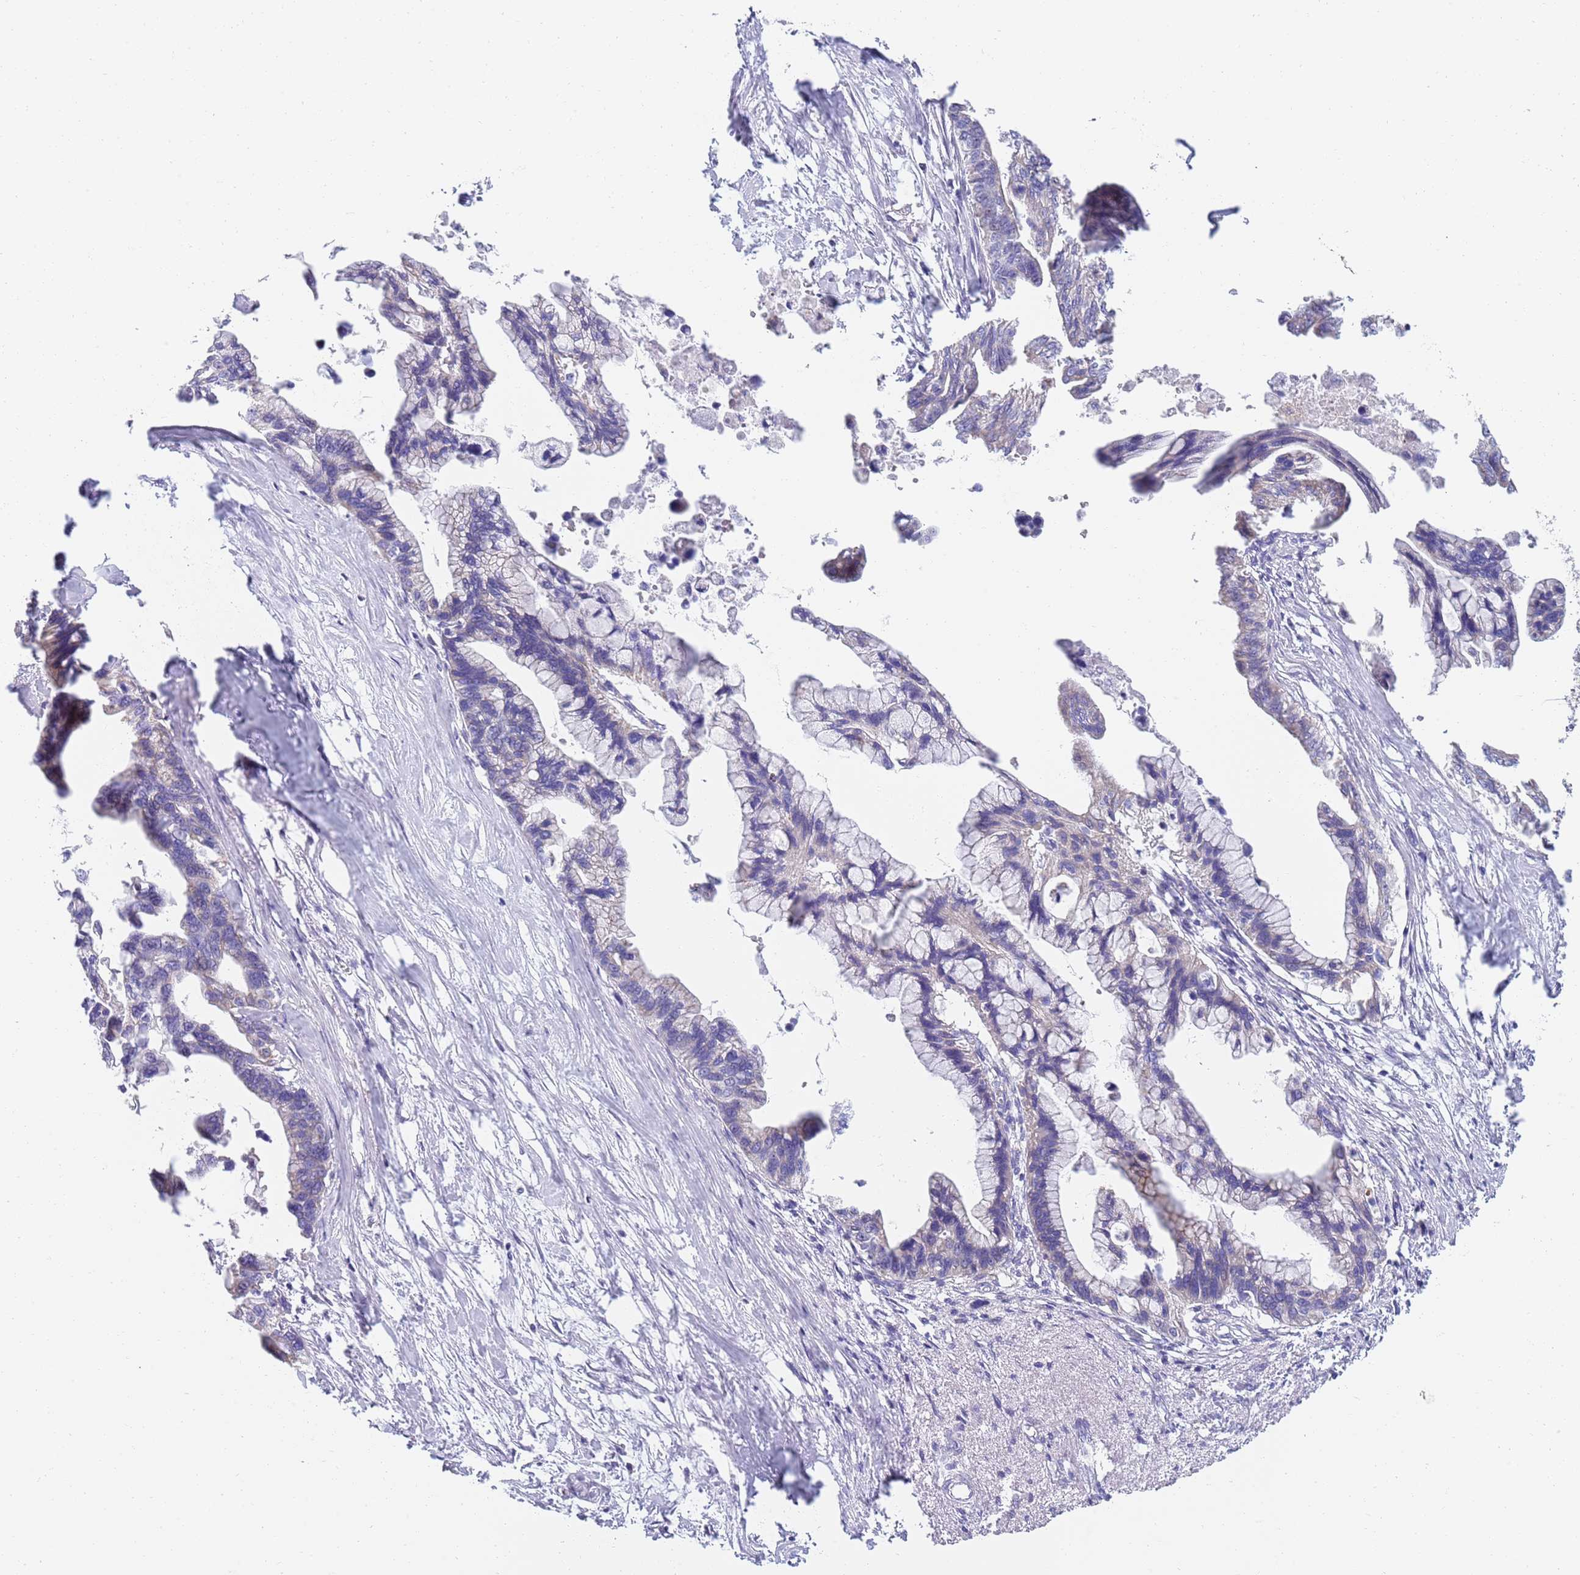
{"staining": {"intensity": "weak", "quantity": "<25%", "location": "cytoplasmic/membranous"}, "tissue": "pancreatic cancer", "cell_type": "Tumor cells", "image_type": "cancer", "snomed": [{"axis": "morphology", "description": "Adenocarcinoma, NOS"}, {"axis": "topography", "description": "Pancreas"}], "caption": "IHC of pancreatic cancer (adenocarcinoma) displays no positivity in tumor cells.", "gene": "PWWP3A", "patient": {"sex": "female", "age": 83}}